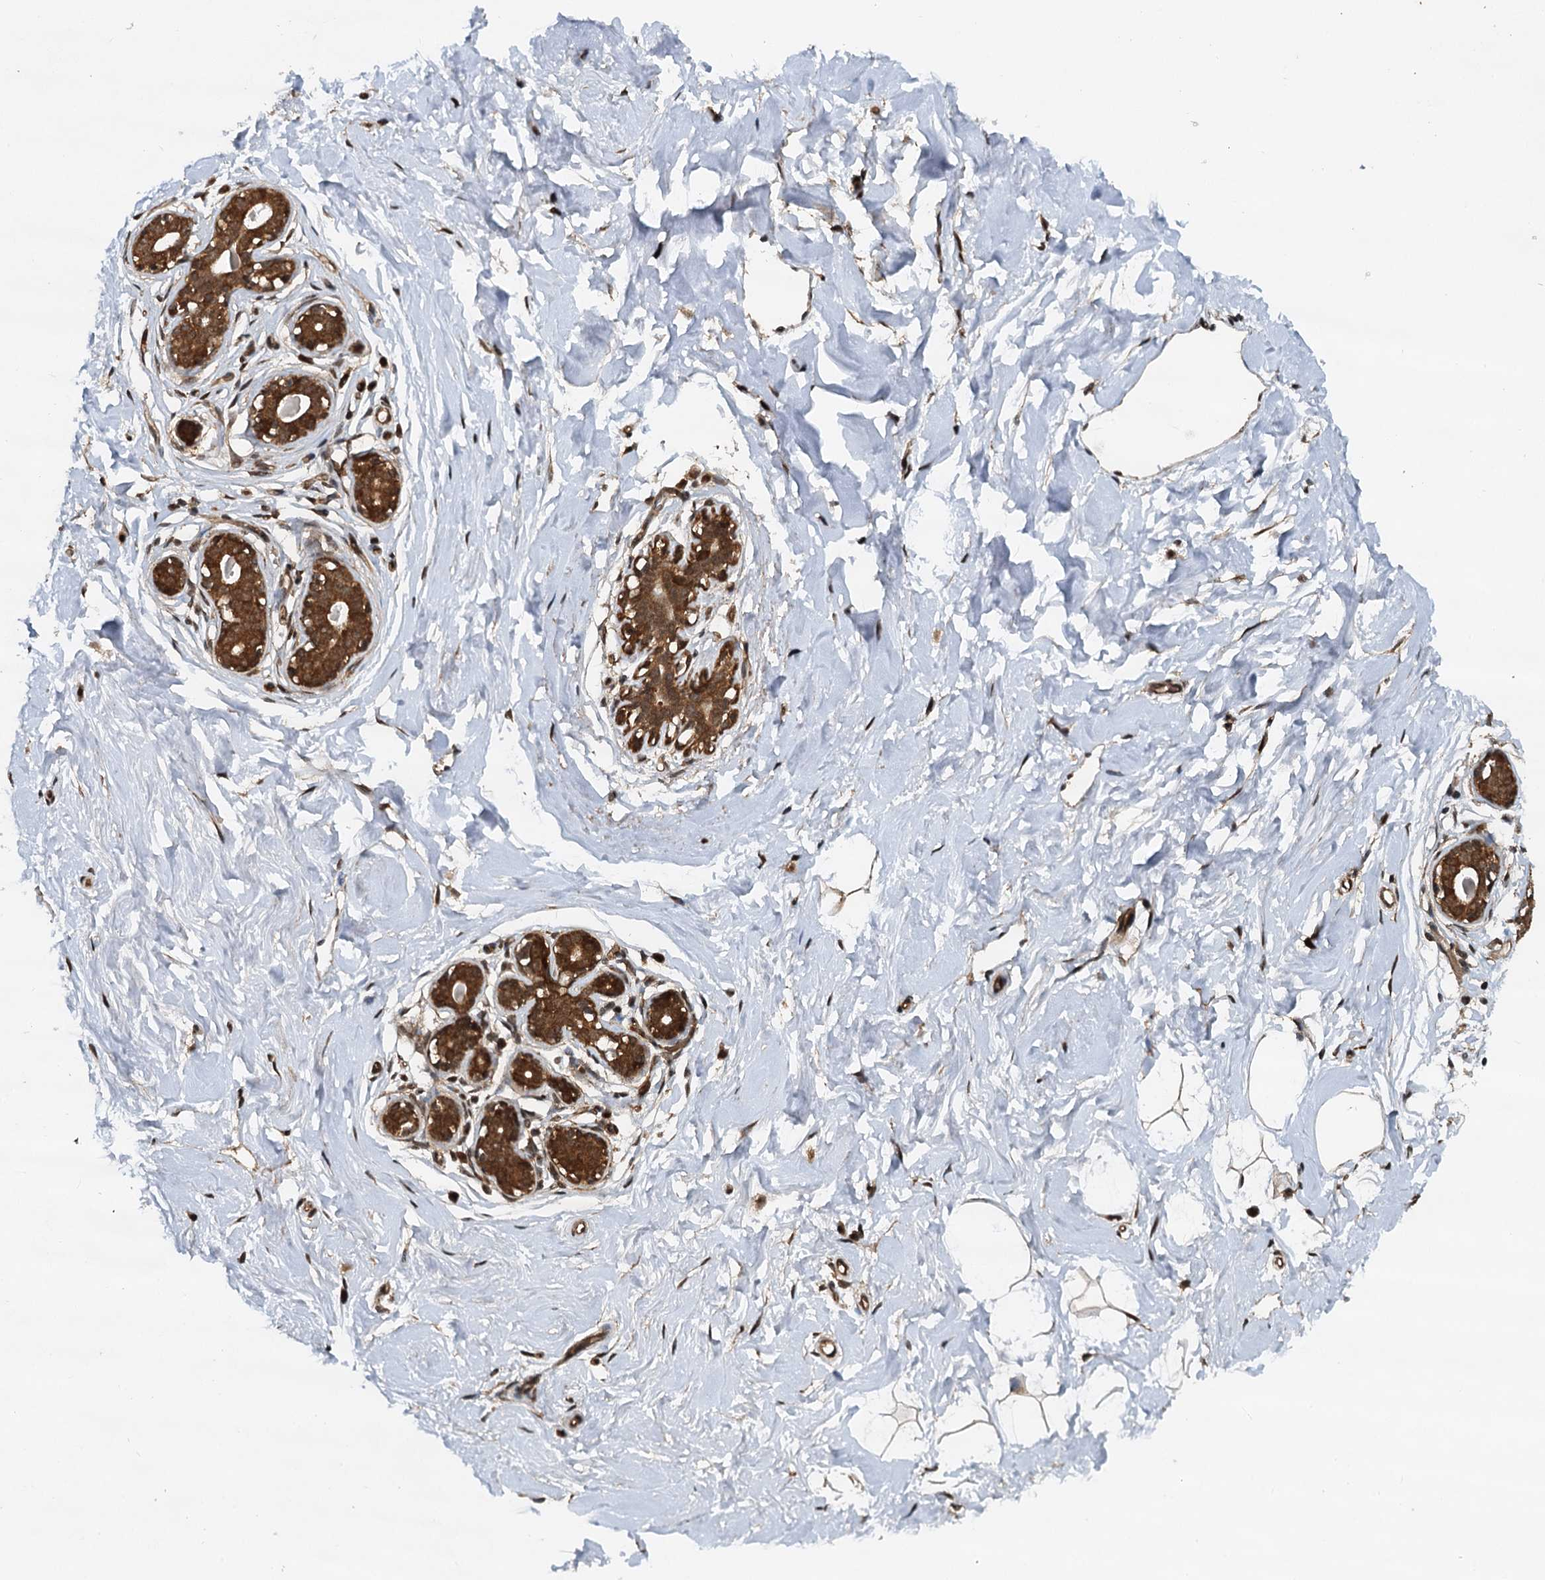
{"staining": {"intensity": "negative", "quantity": "none", "location": "none"}, "tissue": "breast", "cell_type": "Adipocytes", "image_type": "normal", "snomed": [{"axis": "morphology", "description": "Normal tissue, NOS"}, {"axis": "morphology", "description": "Adenoma, NOS"}, {"axis": "topography", "description": "Breast"}], "caption": "Image shows no protein positivity in adipocytes of unremarkable breast. (DAB (3,3'-diaminobenzidine) immunohistochemistry with hematoxylin counter stain).", "gene": "STUB1", "patient": {"sex": "female", "age": 23}}